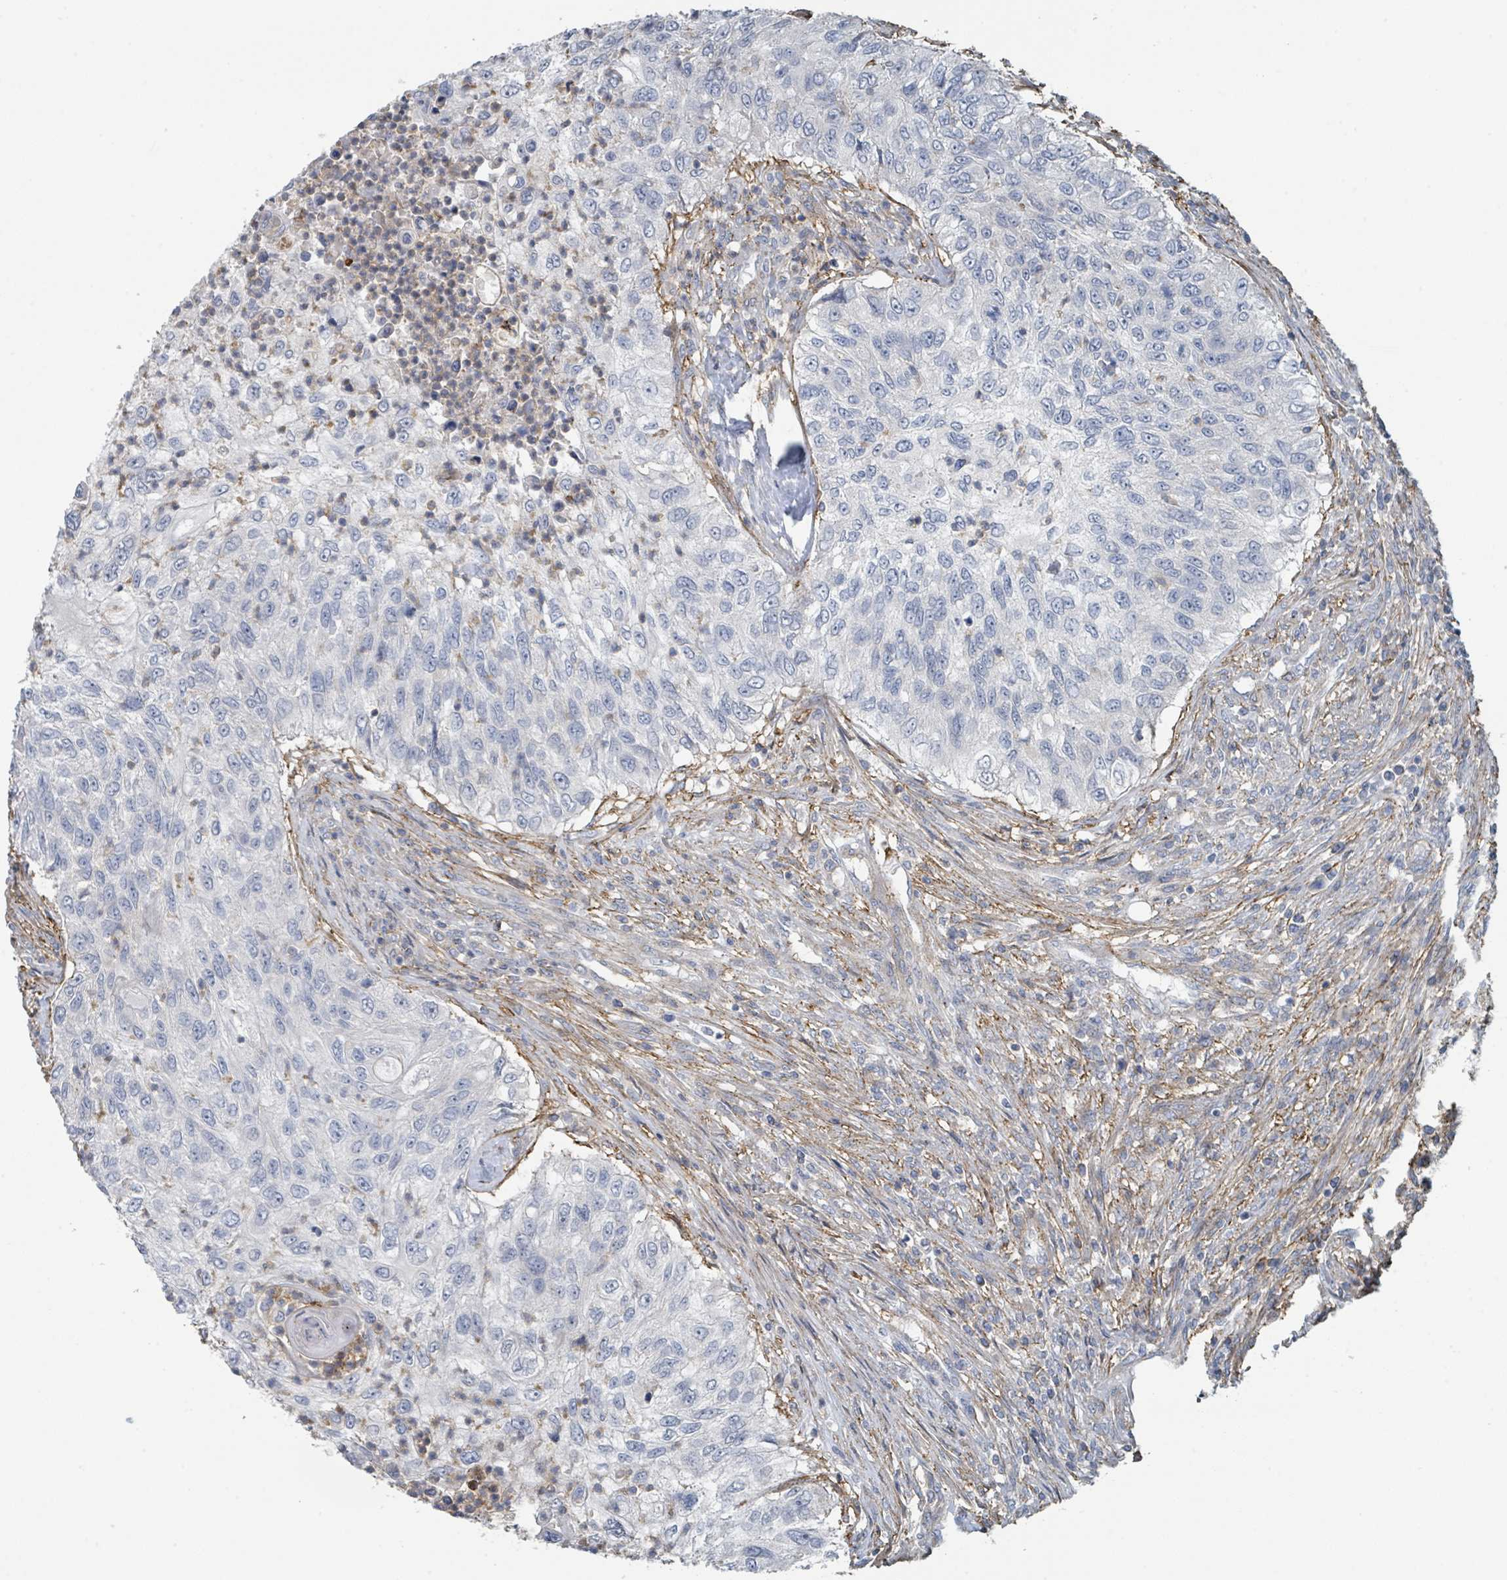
{"staining": {"intensity": "negative", "quantity": "none", "location": "none"}, "tissue": "urothelial cancer", "cell_type": "Tumor cells", "image_type": "cancer", "snomed": [{"axis": "morphology", "description": "Urothelial carcinoma, High grade"}, {"axis": "topography", "description": "Urinary bladder"}], "caption": "Urothelial cancer was stained to show a protein in brown. There is no significant expression in tumor cells.", "gene": "LRRC42", "patient": {"sex": "female", "age": 60}}